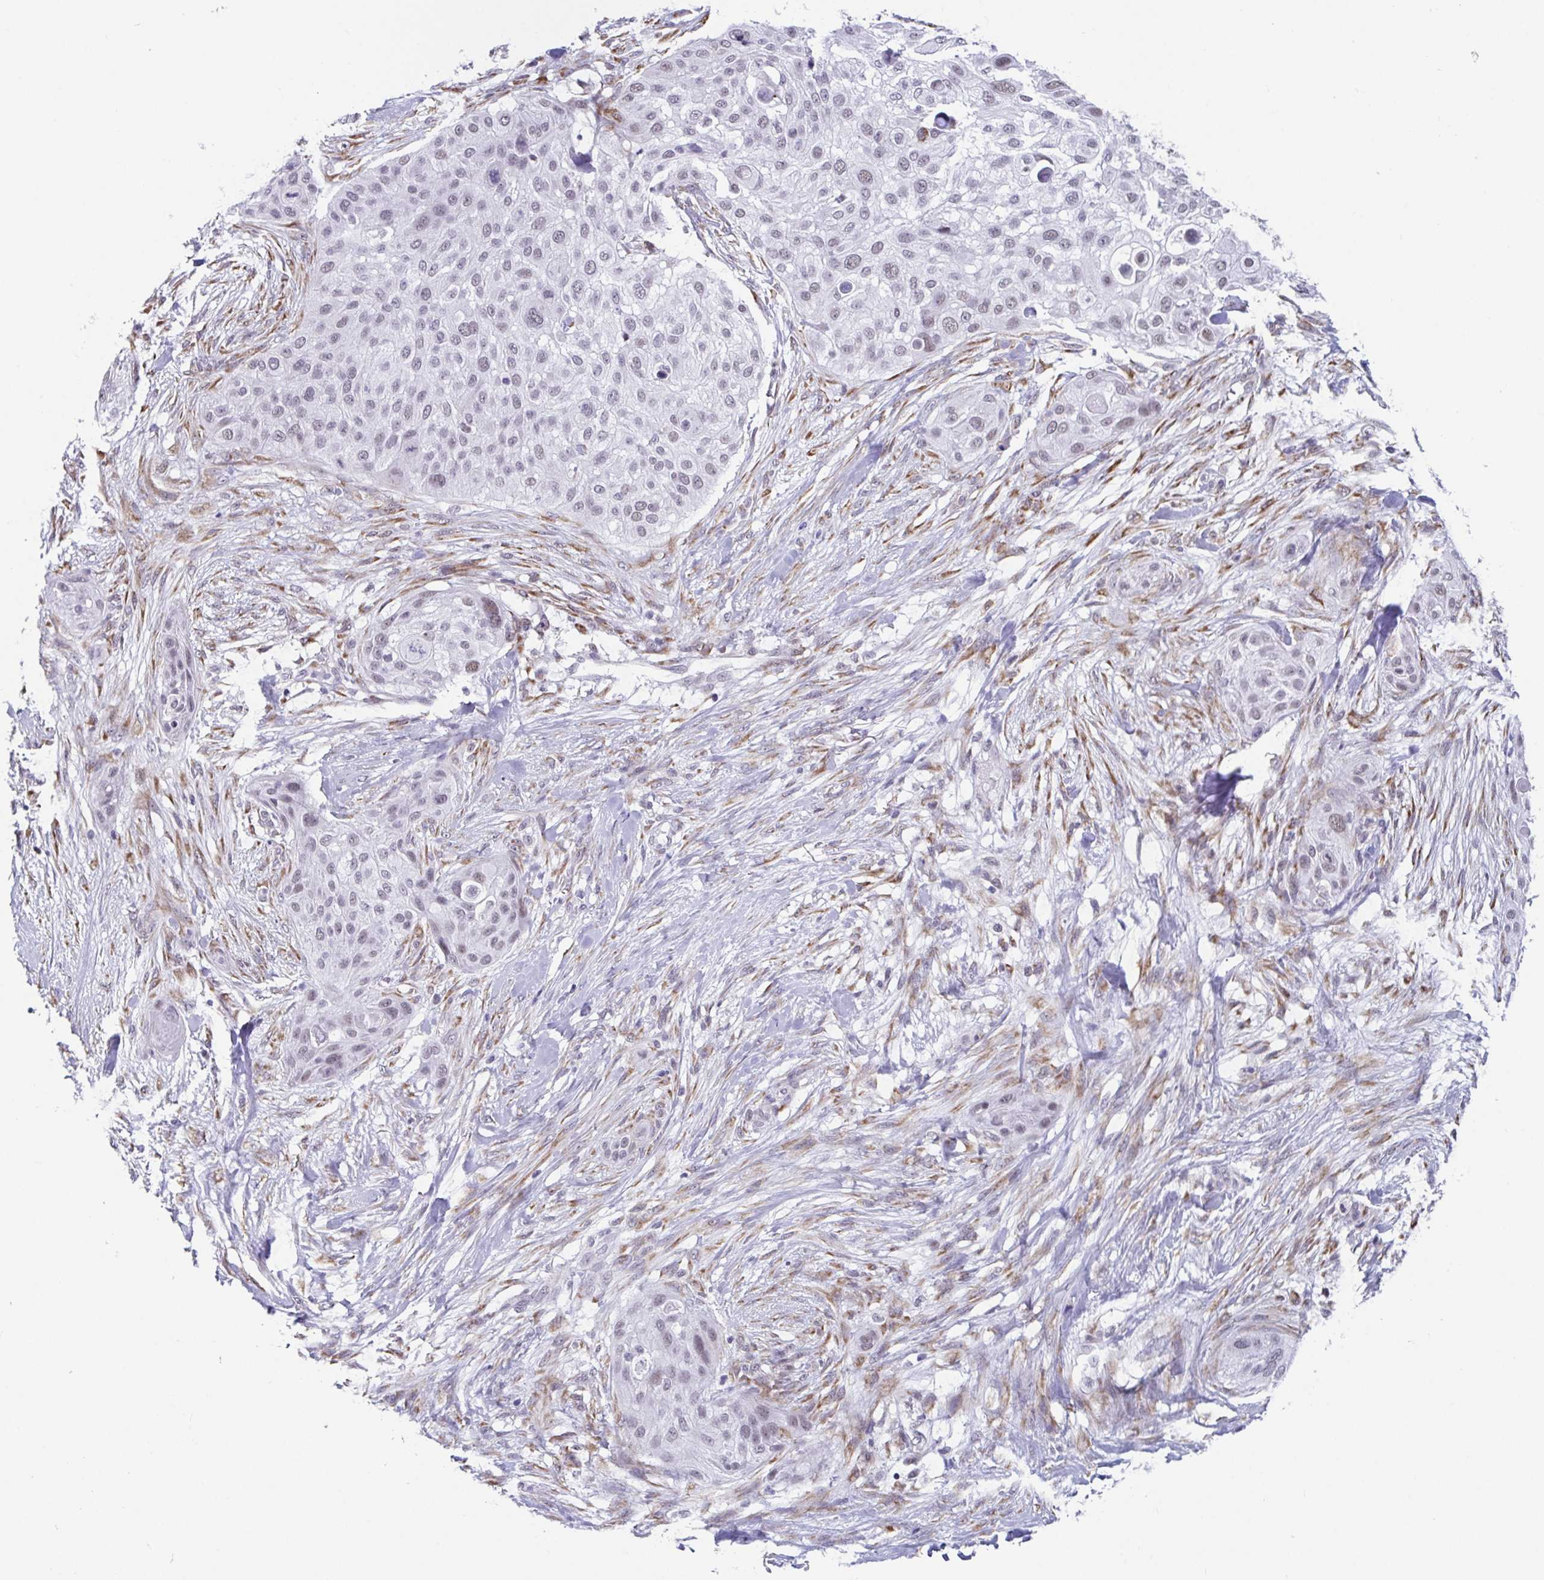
{"staining": {"intensity": "weak", "quantity": "25%-75%", "location": "nuclear"}, "tissue": "skin cancer", "cell_type": "Tumor cells", "image_type": "cancer", "snomed": [{"axis": "morphology", "description": "Squamous cell carcinoma, NOS"}, {"axis": "topography", "description": "Skin"}], "caption": "Protein expression analysis of human squamous cell carcinoma (skin) reveals weak nuclear positivity in about 25%-75% of tumor cells.", "gene": "WDR72", "patient": {"sex": "female", "age": 87}}